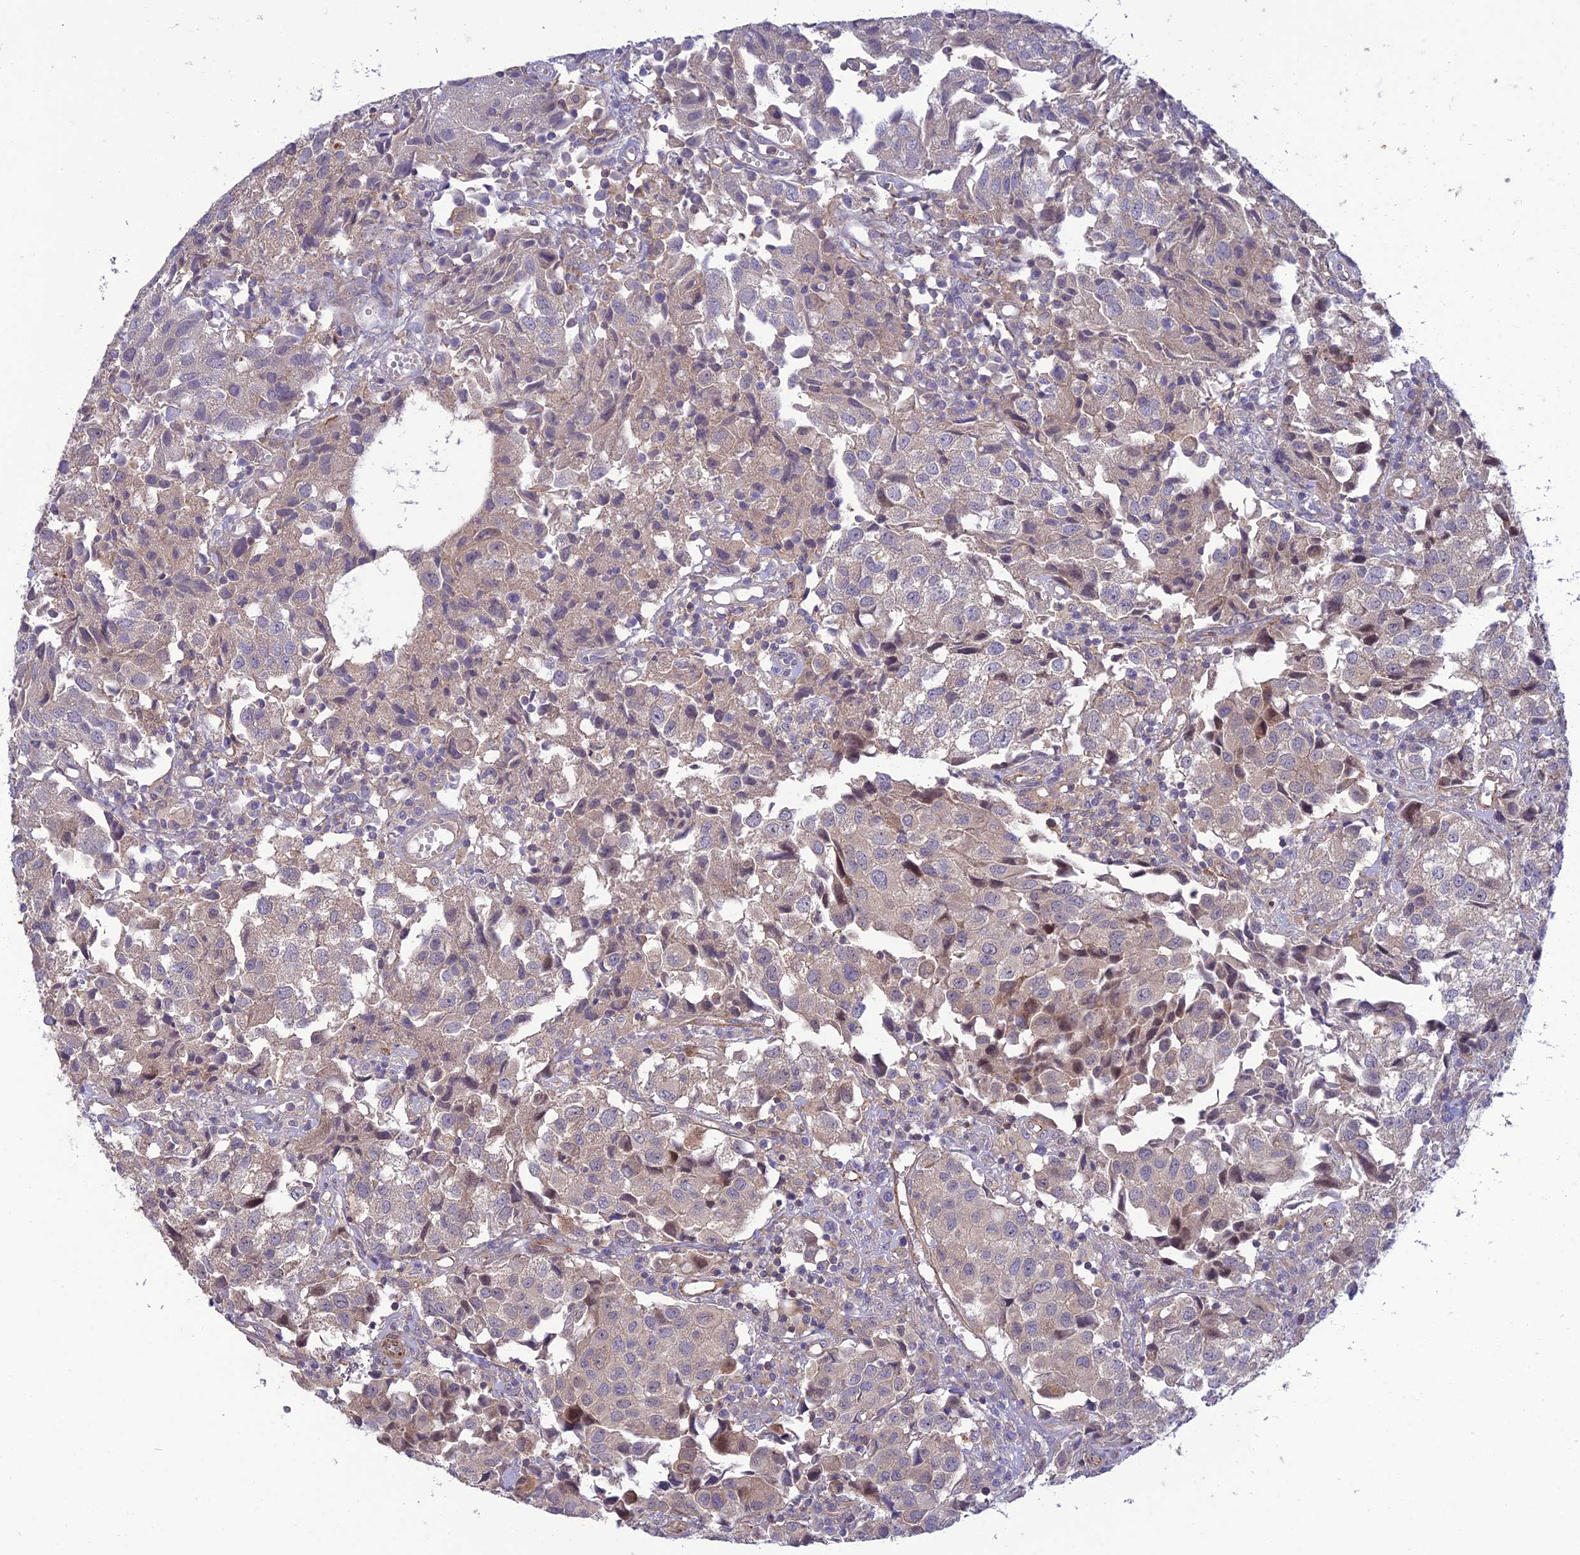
{"staining": {"intensity": "weak", "quantity": "<25%", "location": "cytoplasmic/membranous"}, "tissue": "urothelial cancer", "cell_type": "Tumor cells", "image_type": "cancer", "snomed": [{"axis": "morphology", "description": "Urothelial carcinoma, High grade"}, {"axis": "topography", "description": "Urinary bladder"}], "caption": "An IHC micrograph of urothelial cancer is shown. There is no staining in tumor cells of urothelial cancer.", "gene": "FAM76A", "patient": {"sex": "female", "age": 75}}